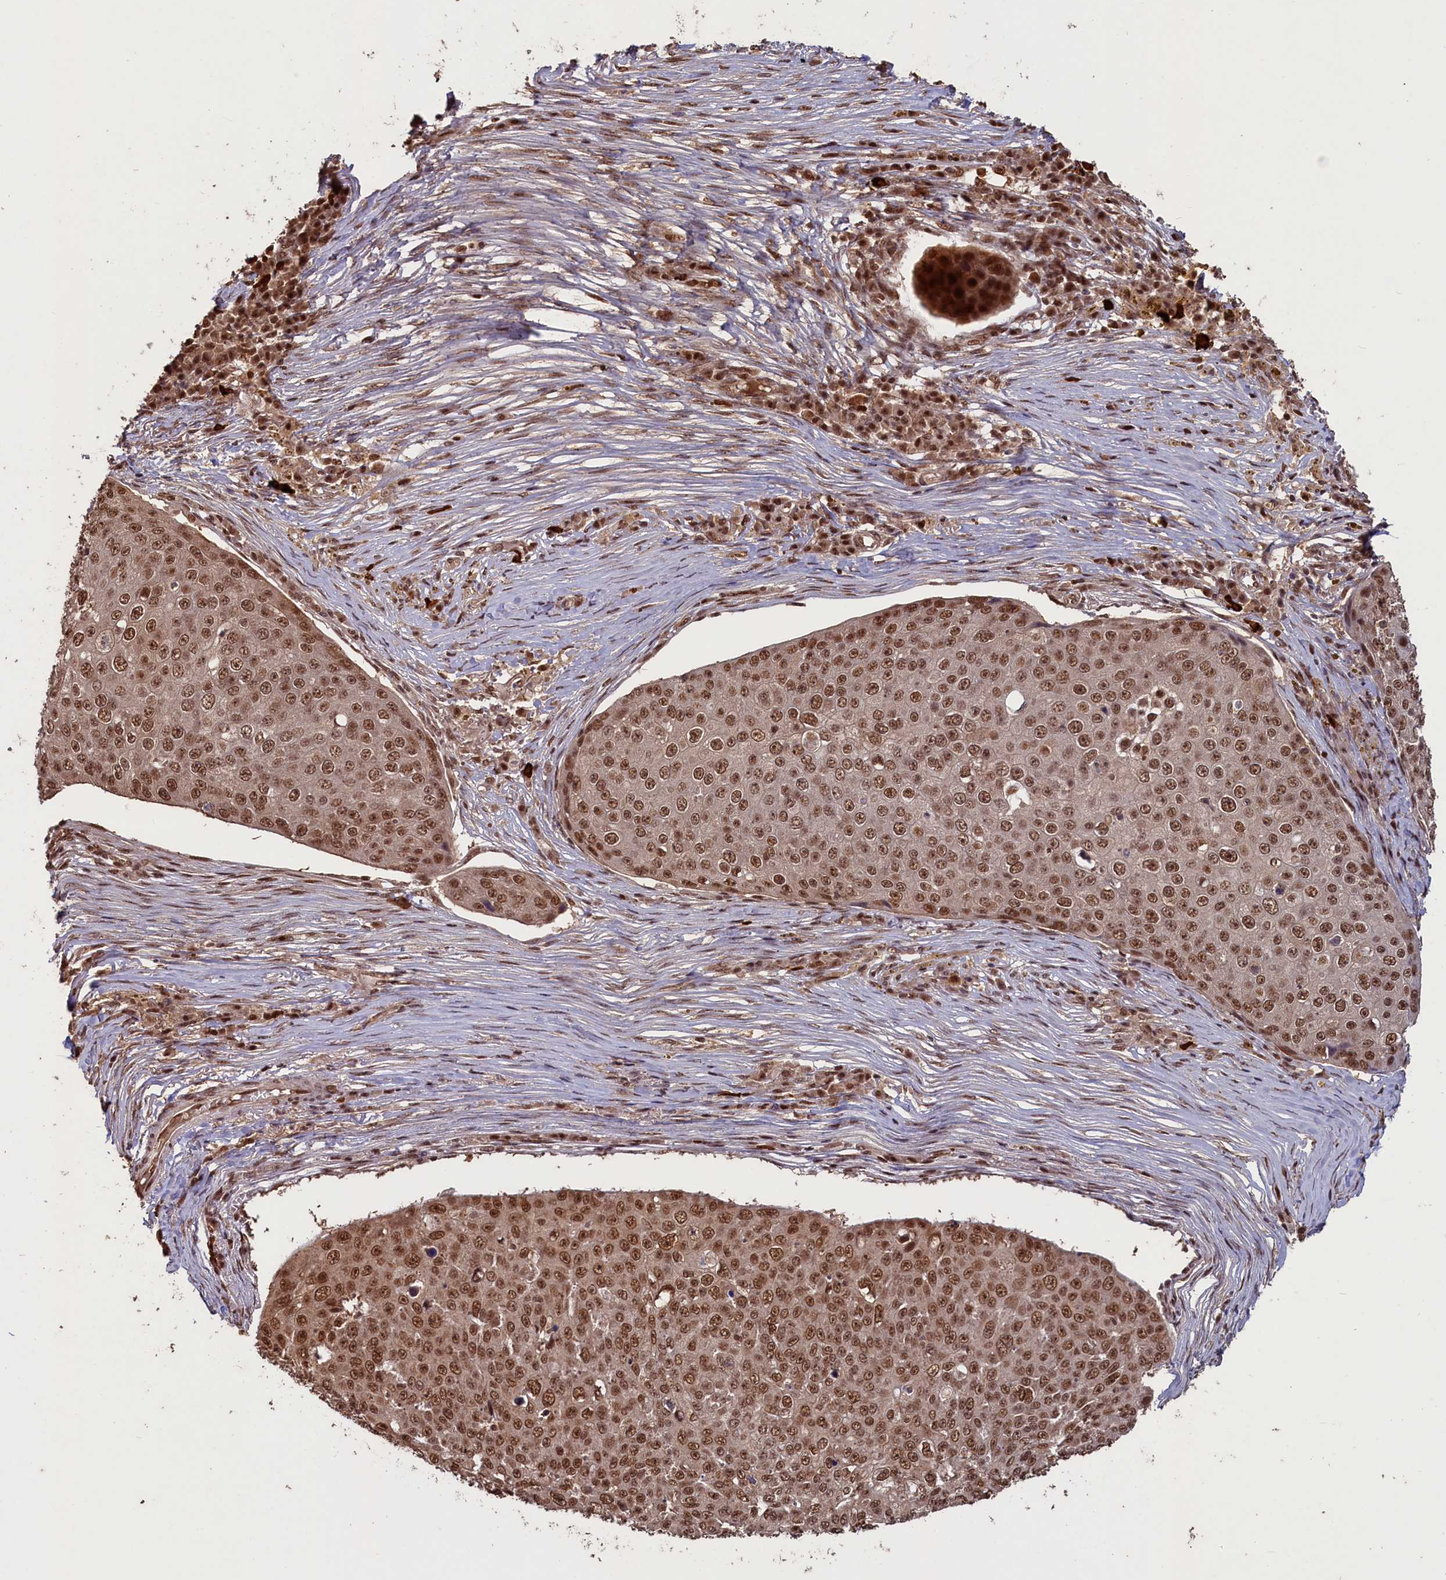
{"staining": {"intensity": "moderate", "quantity": ">75%", "location": "nuclear"}, "tissue": "skin cancer", "cell_type": "Tumor cells", "image_type": "cancer", "snomed": [{"axis": "morphology", "description": "Squamous cell carcinoma, NOS"}, {"axis": "topography", "description": "Skin"}], "caption": "This is a photomicrograph of immunohistochemistry (IHC) staining of squamous cell carcinoma (skin), which shows moderate staining in the nuclear of tumor cells.", "gene": "NAE1", "patient": {"sex": "male", "age": 71}}